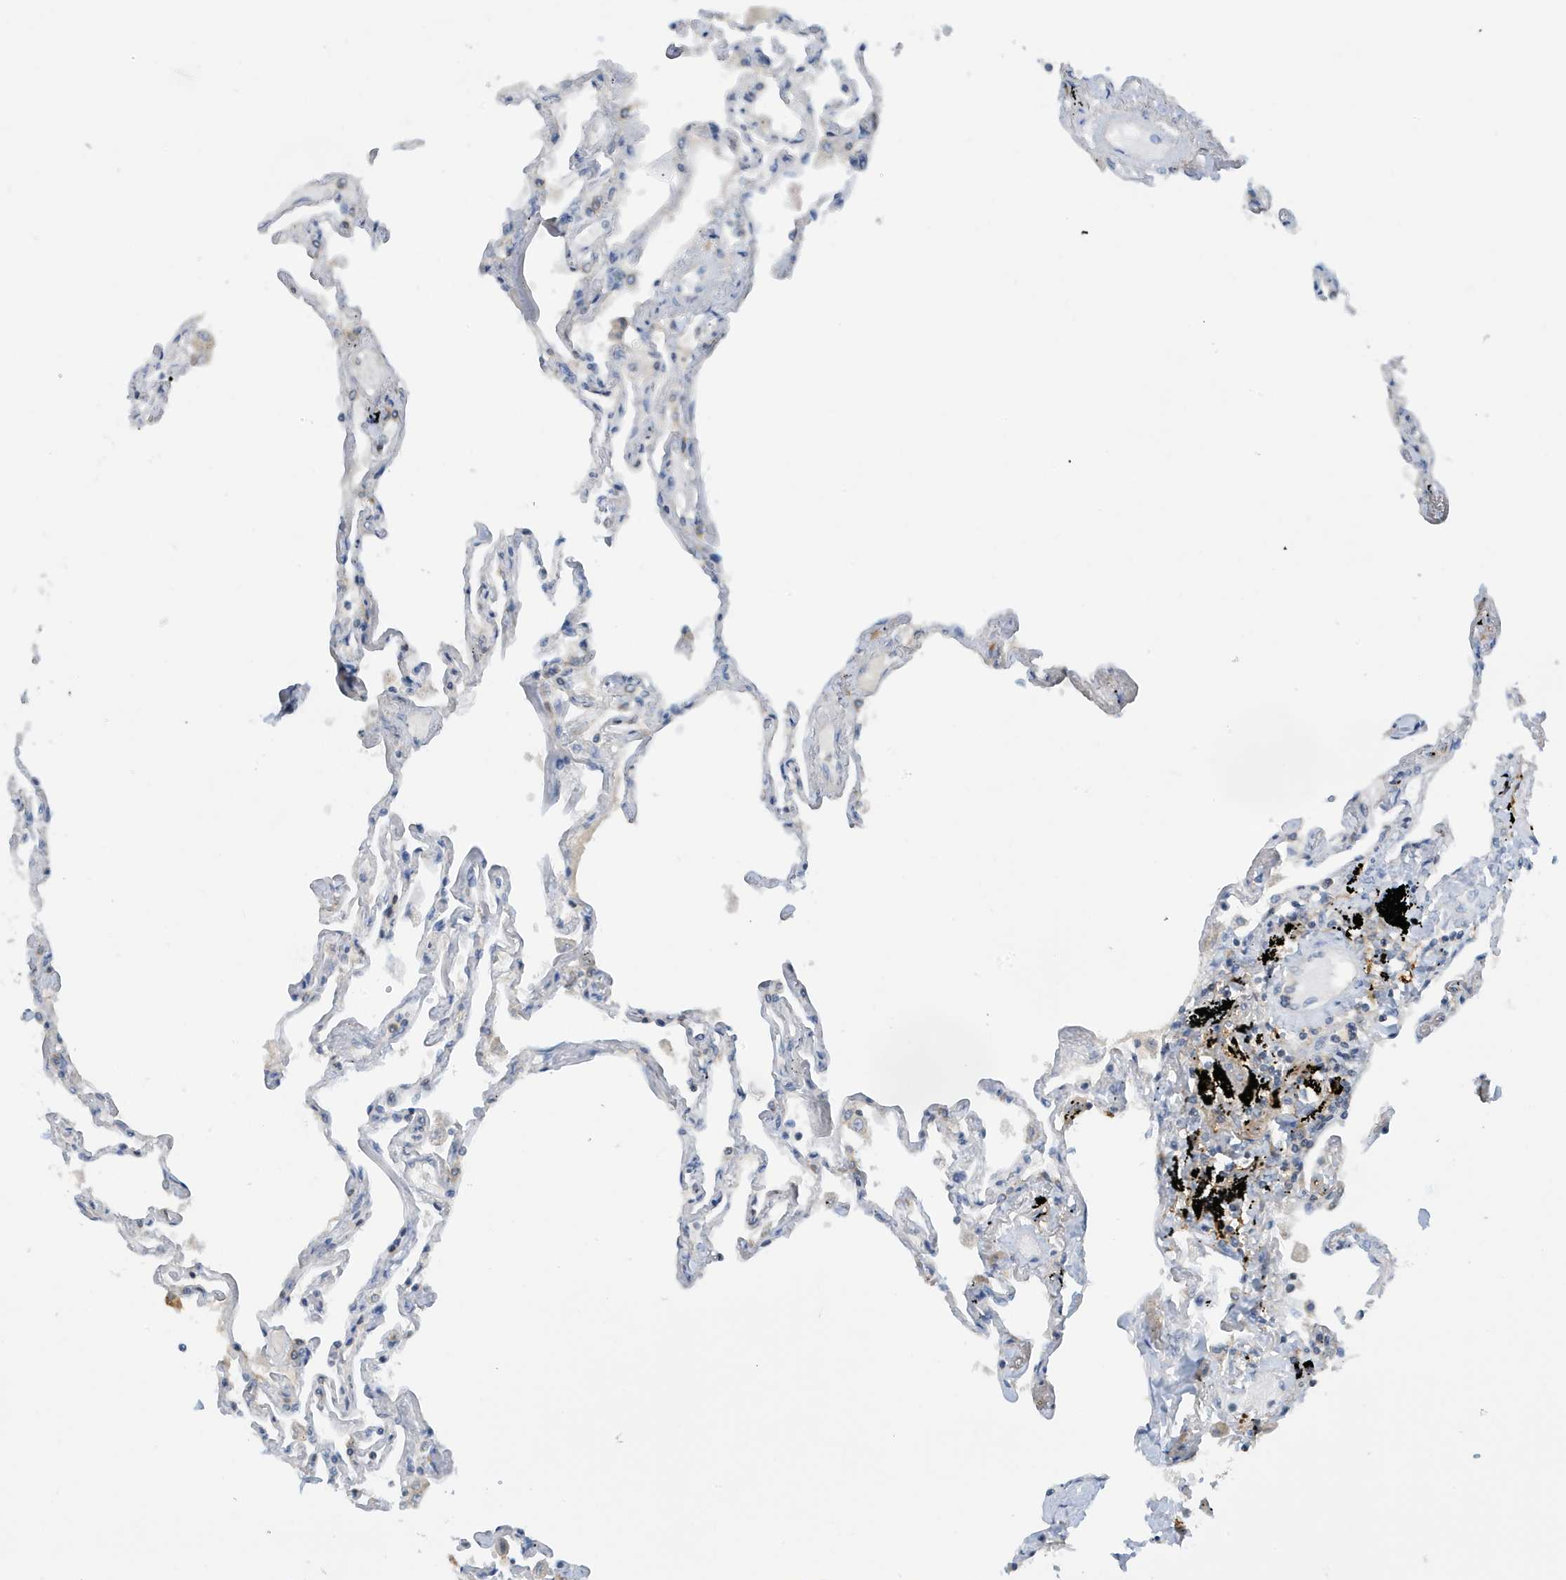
{"staining": {"intensity": "negative", "quantity": "none", "location": "none"}, "tissue": "lung", "cell_type": "Alveolar cells", "image_type": "normal", "snomed": [{"axis": "morphology", "description": "Normal tissue, NOS"}, {"axis": "topography", "description": "Lung"}], "caption": "IHC micrograph of benign lung: lung stained with DAB displays no significant protein staining in alveolar cells.", "gene": "NSUN3", "patient": {"sex": "female", "age": 67}}